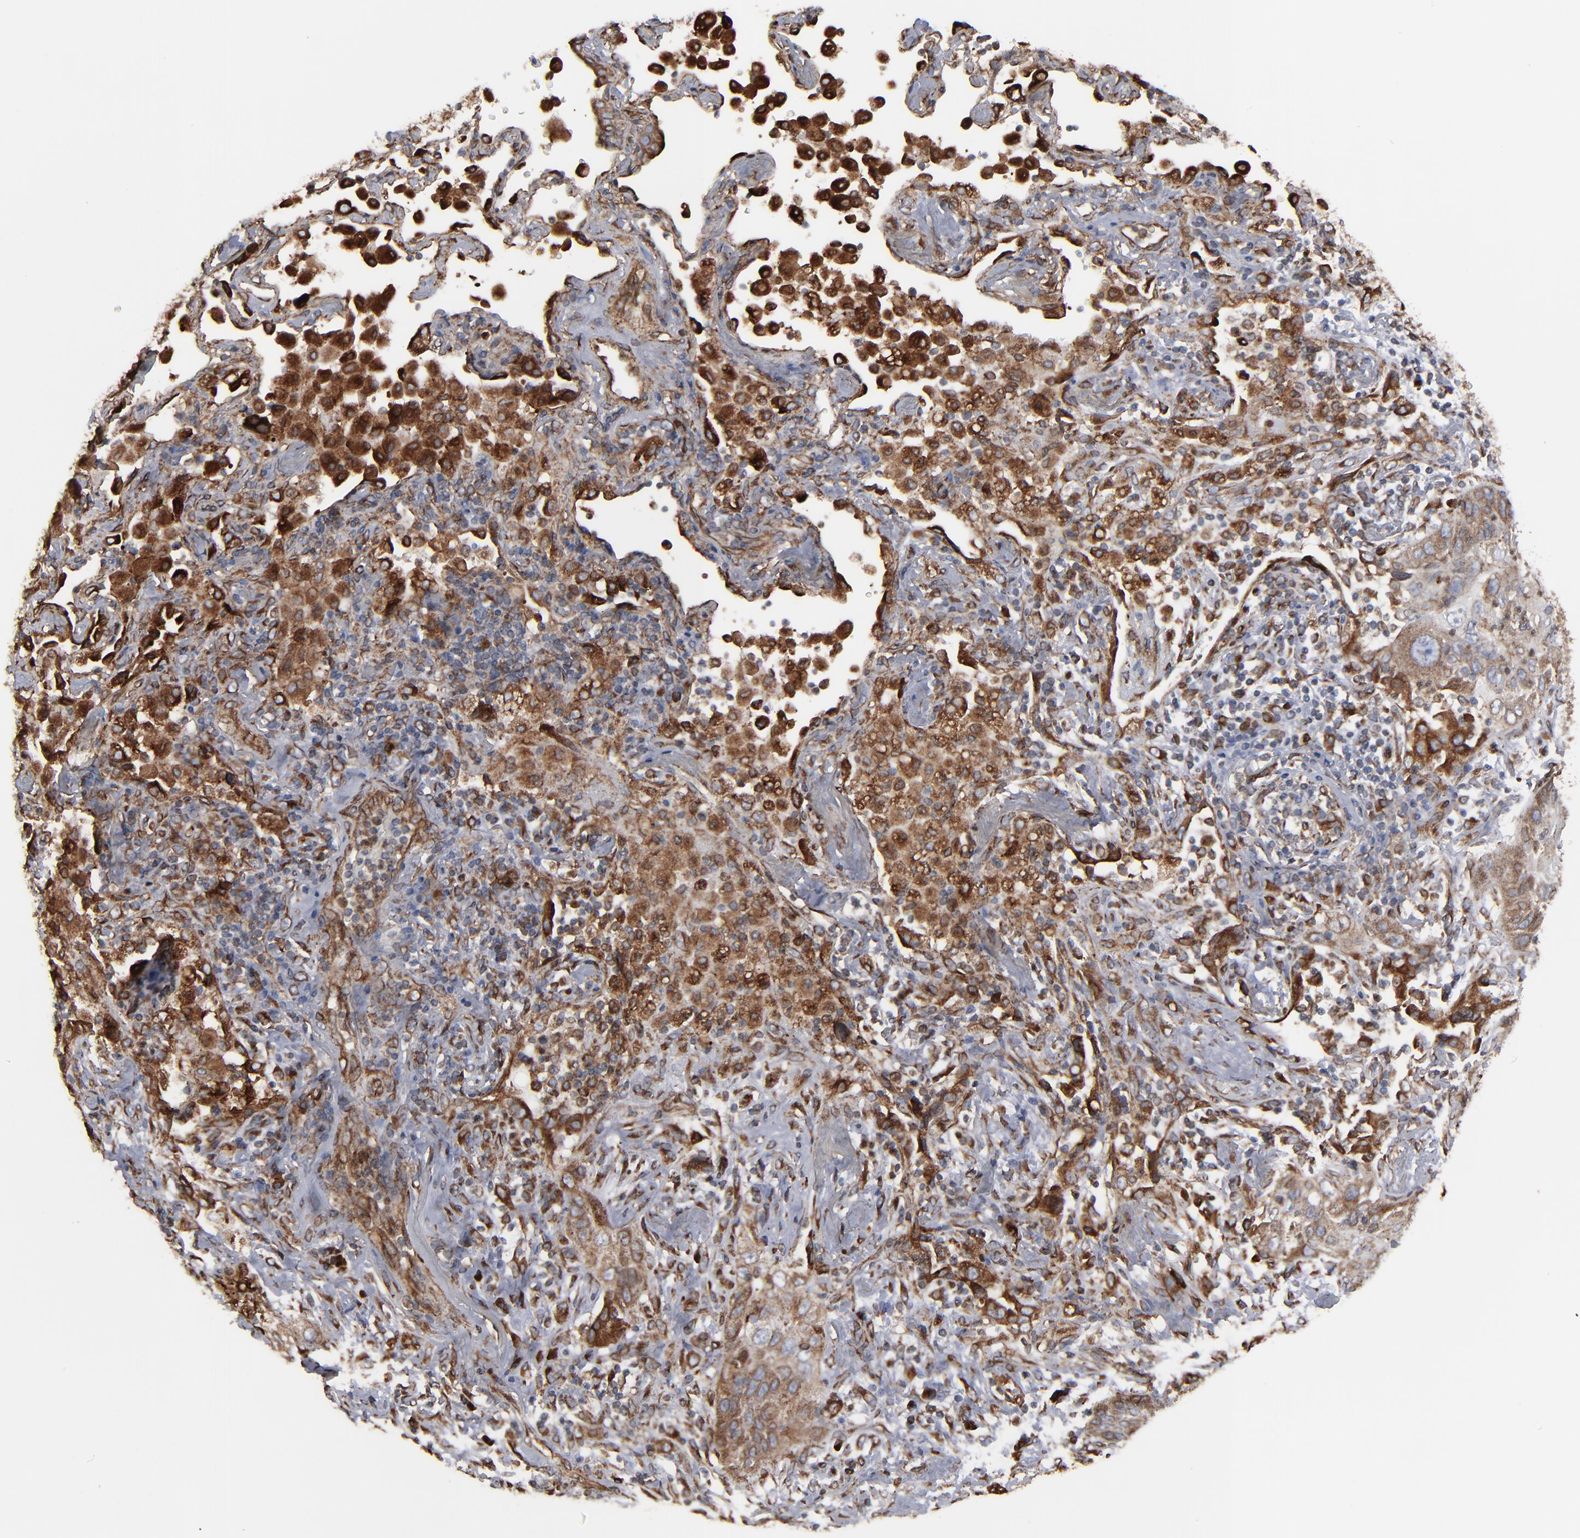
{"staining": {"intensity": "moderate", "quantity": ">75%", "location": "cytoplasmic/membranous"}, "tissue": "lung cancer", "cell_type": "Tumor cells", "image_type": "cancer", "snomed": [{"axis": "morphology", "description": "Squamous cell carcinoma, NOS"}, {"axis": "topography", "description": "Lung"}], "caption": "Lung cancer was stained to show a protein in brown. There is medium levels of moderate cytoplasmic/membranous expression in about >75% of tumor cells.", "gene": "CNIH1", "patient": {"sex": "female", "age": 67}}